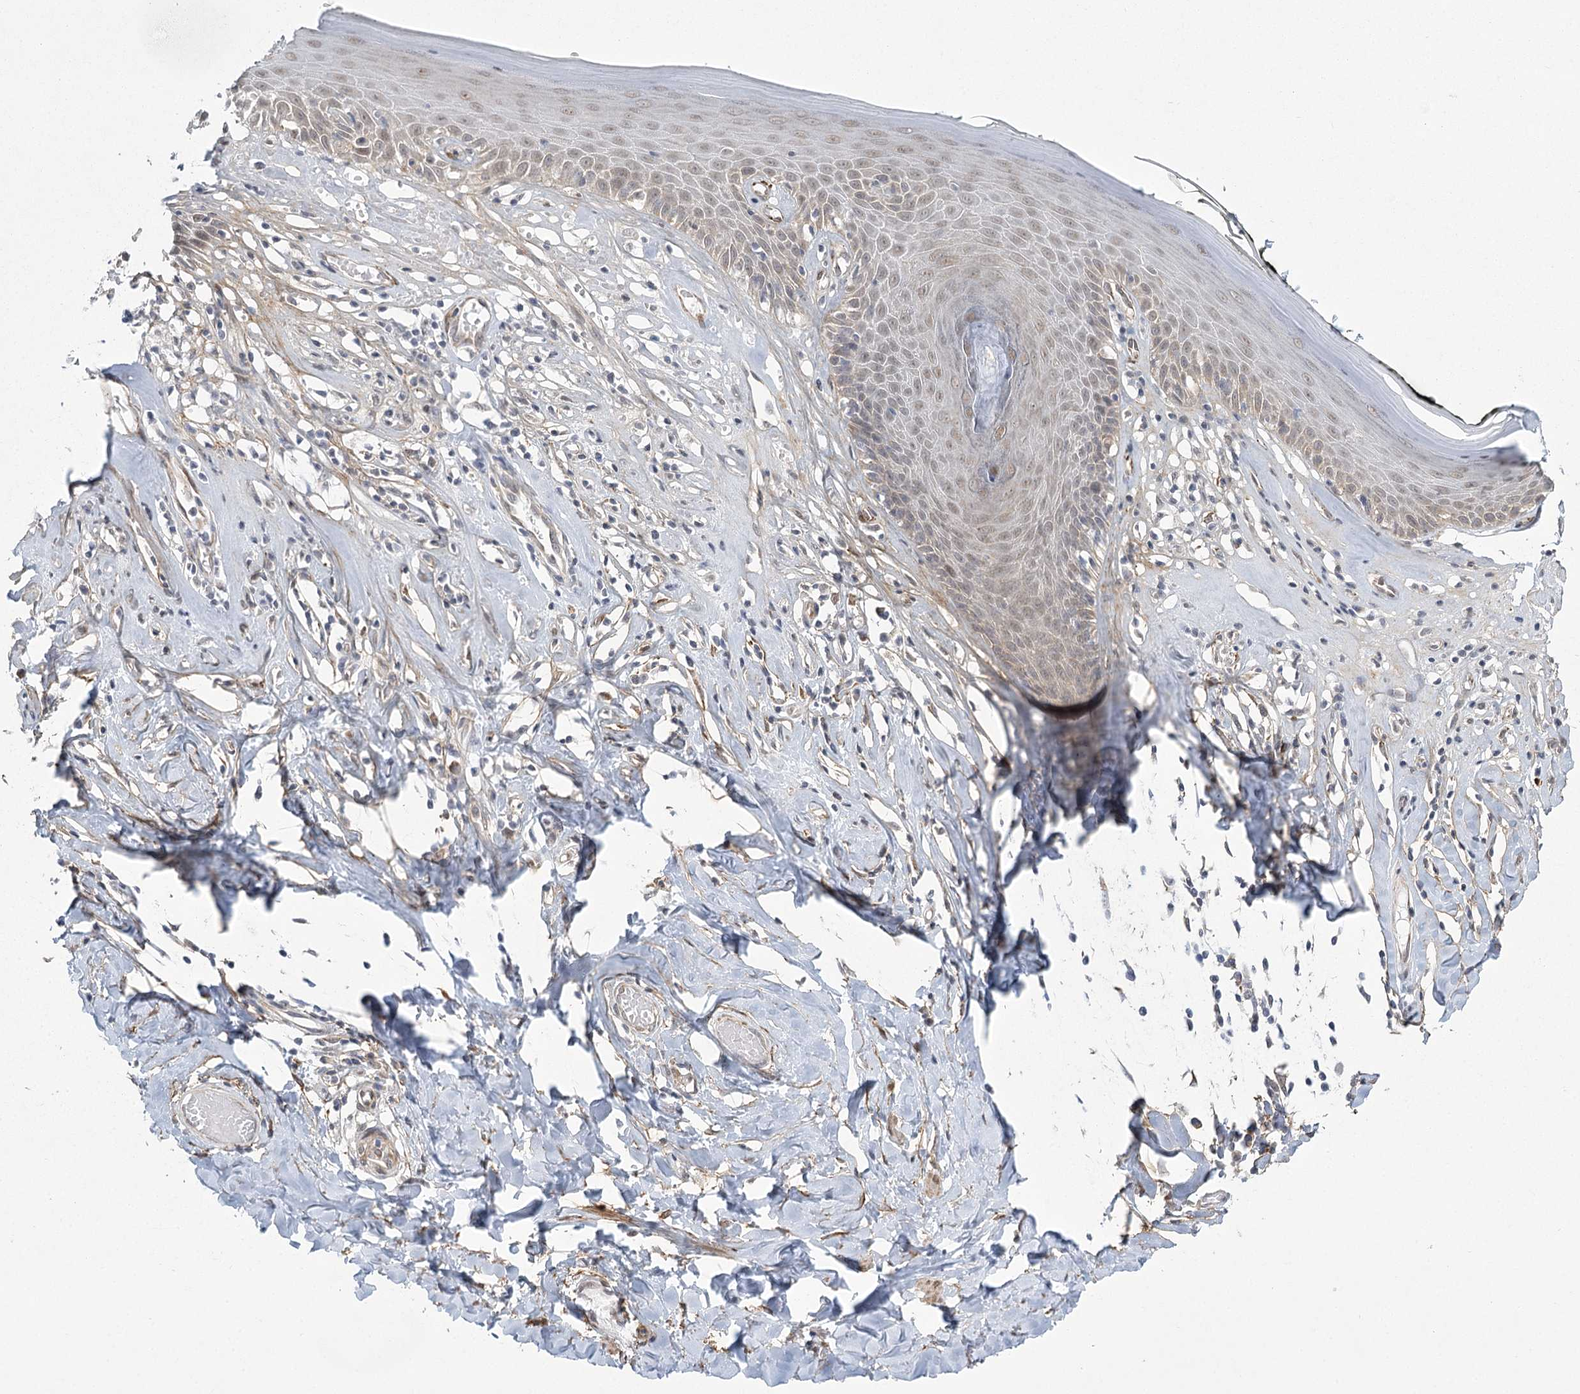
{"staining": {"intensity": "weak", "quantity": "<25%", "location": "nuclear"}, "tissue": "skin", "cell_type": "Epidermal cells", "image_type": "normal", "snomed": [{"axis": "morphology", "description": "Normal tissue, NOS"}, {"axis": "morphology", "description": "Inflammation, NOS"}, {"axis": "topography", "description": "Vulva"}], "caption": "High power microscopy image of an immunohistochemistry image of normal skin, revealing no significant staining in epidermal cells.", "gene": "MED28", "patient": {"sex": "female", "age": 84}}